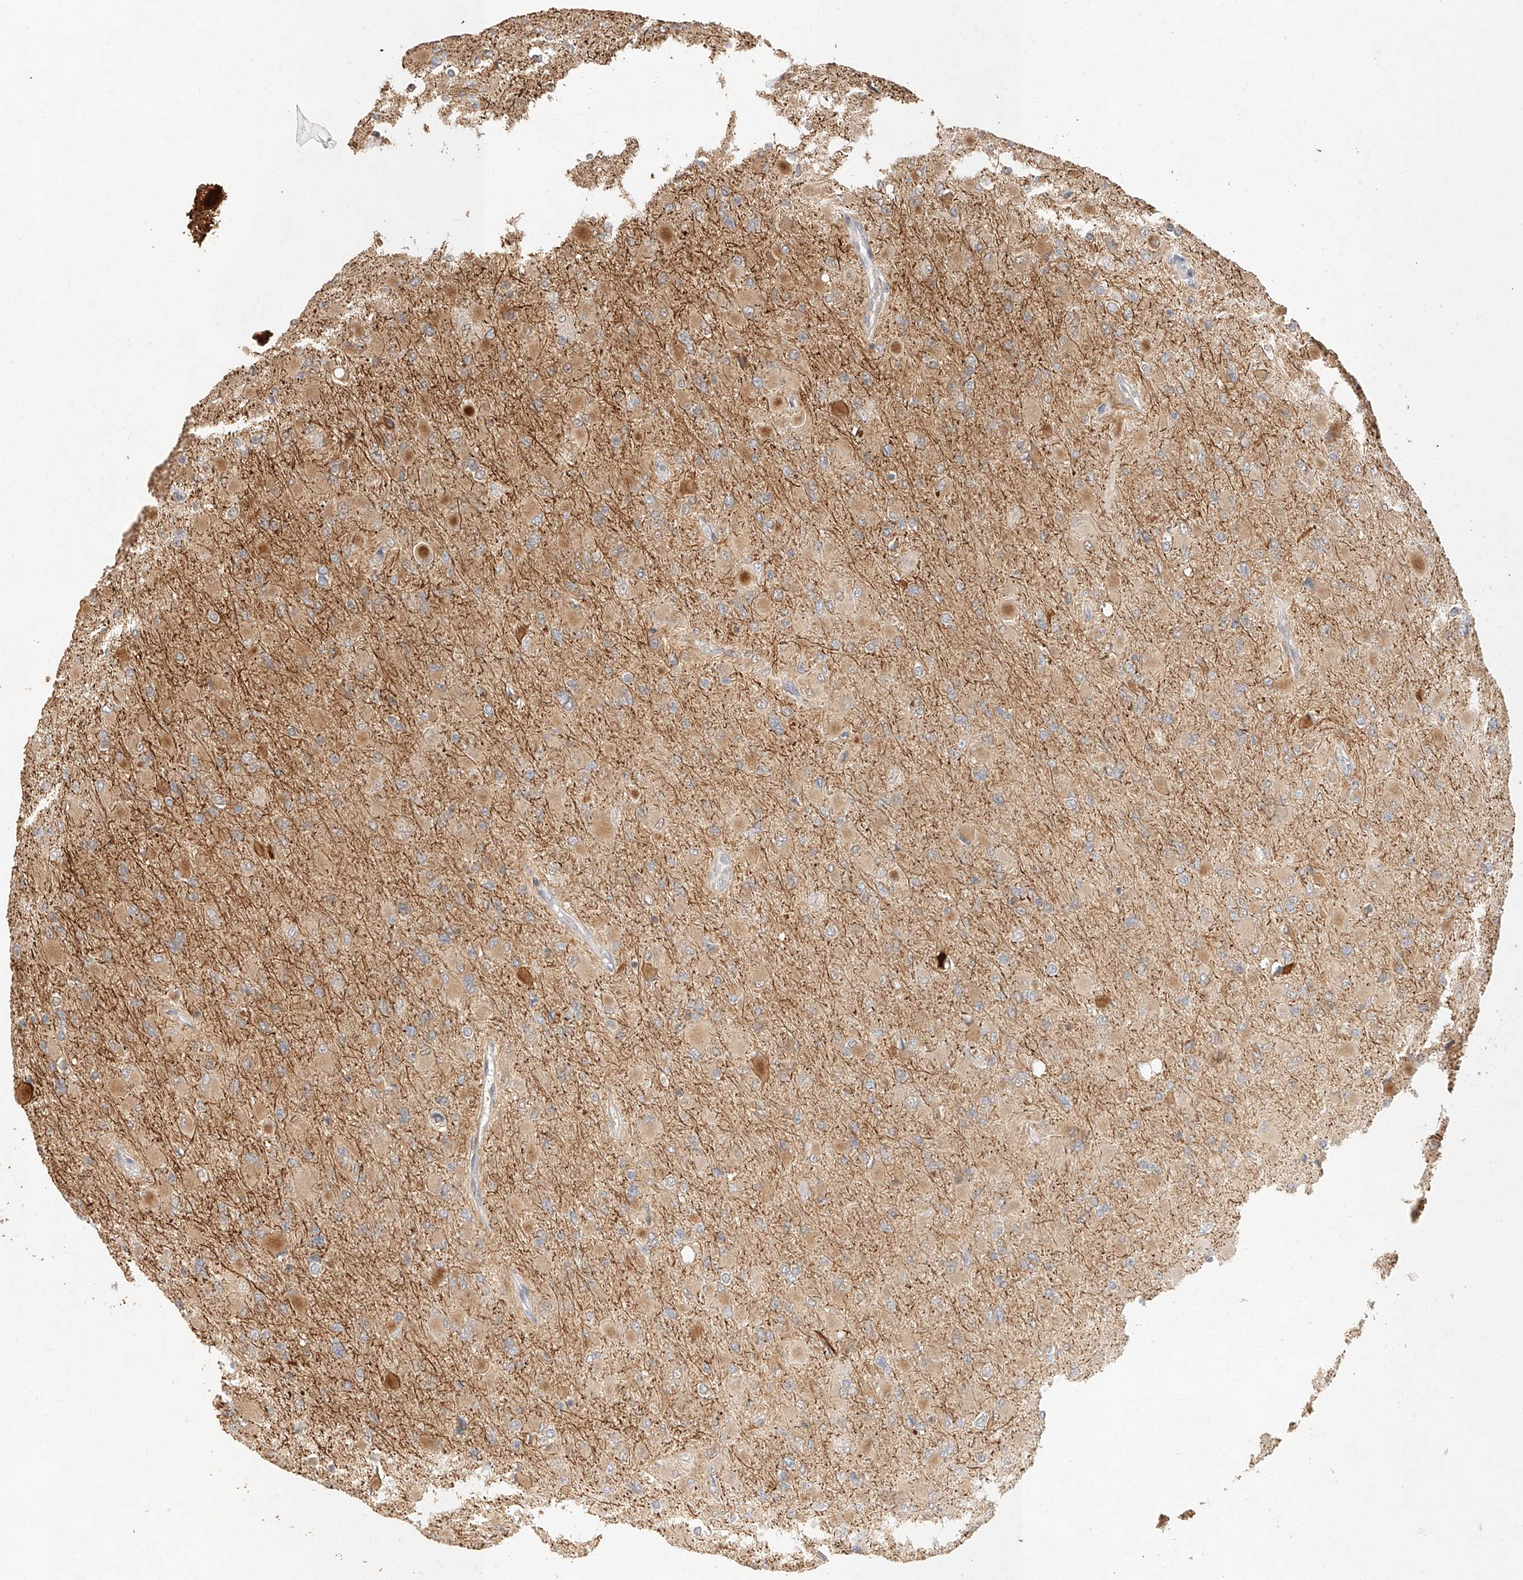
{"staining": {"intensity": "weak", "quantity": ">75%", "location": "cytoplasmic/membranous"}, "tissue": "glioma", "cell_type": "Tumor cells", "image_type": "cancer", "snomed": [{"axis": "morphology", "description": "Glioma, malignant, High grade"}, {"axis": "topography", "description": "Cerebral cortex"}], "caption": "Glioma stained with DAB immunohistochemistry reveals low levels of weak cytoplasmic/membranous positivity in approximately >75% of tumor cells.", "gene": "NAP1L1", "patient": {"sex": "female", "age": 36}}